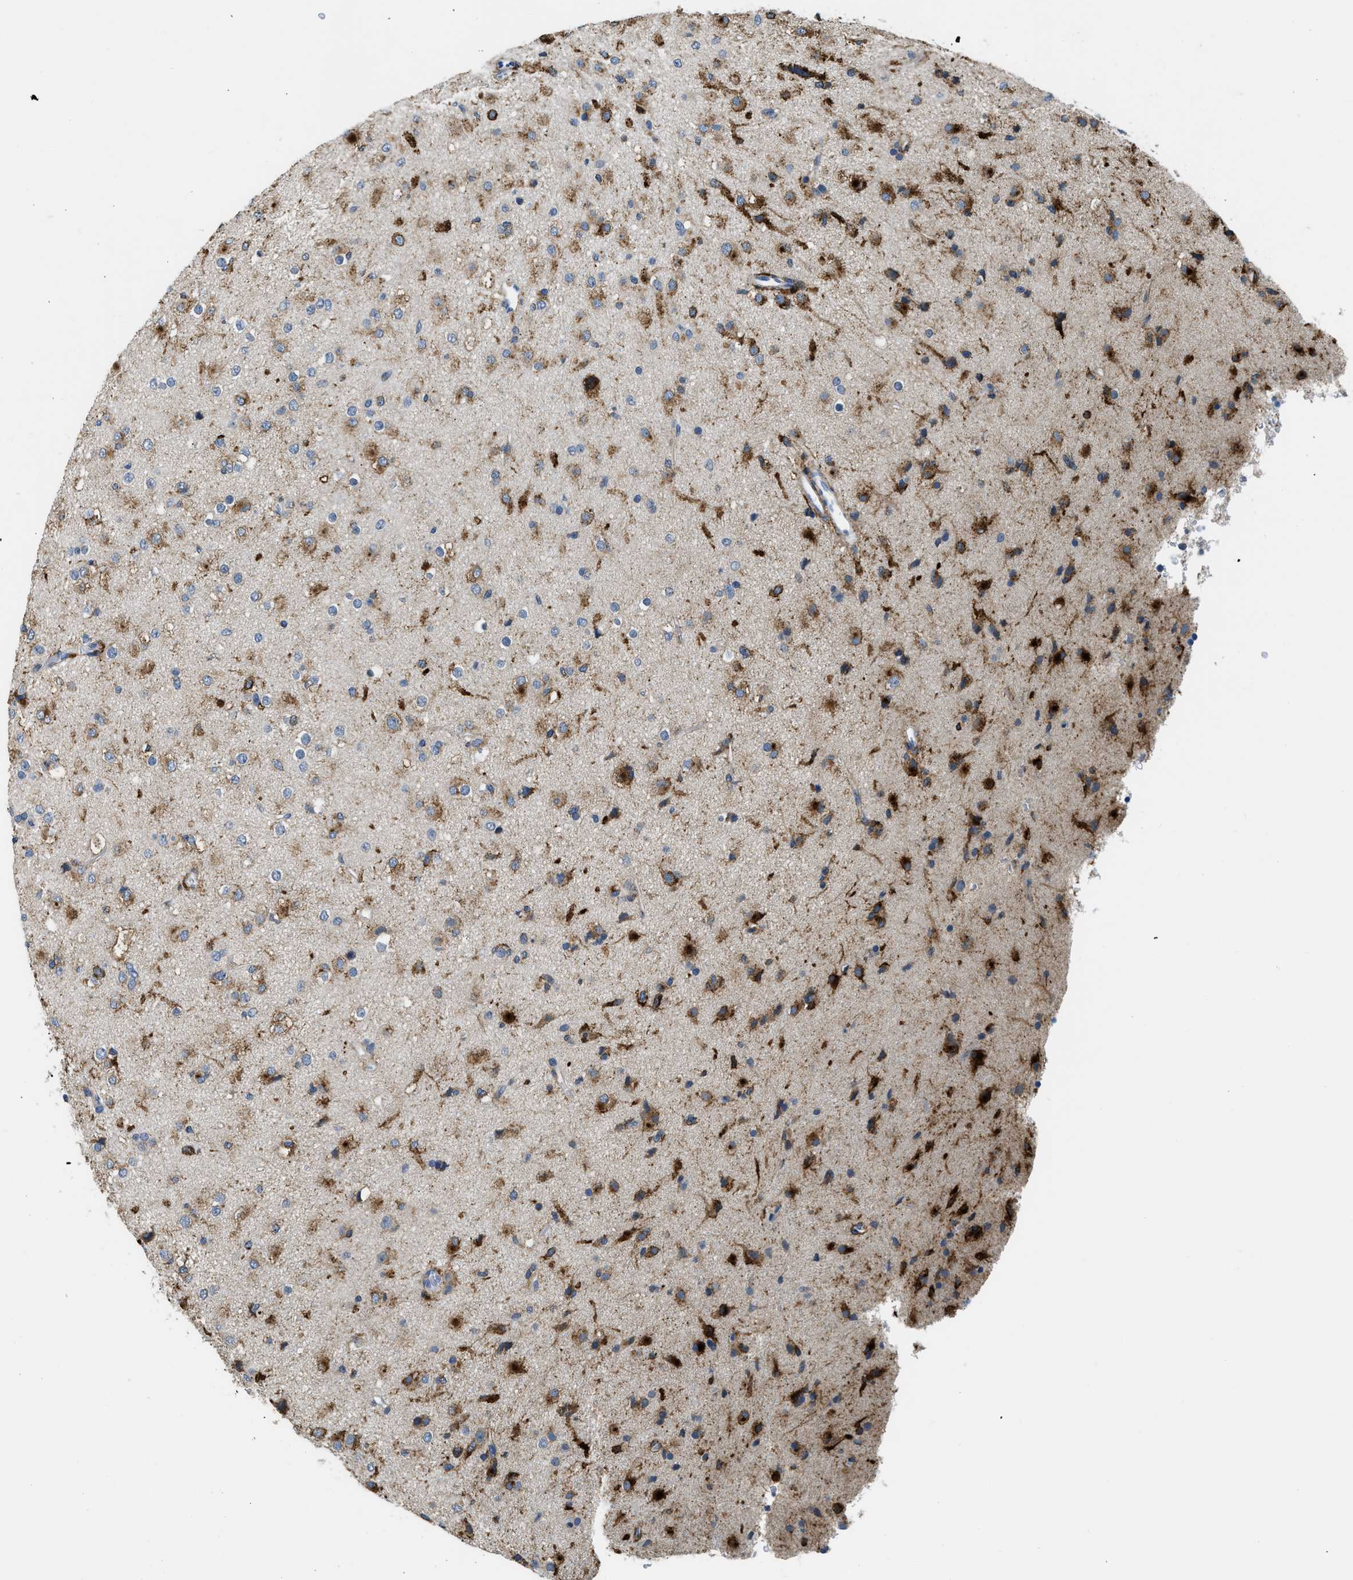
{"staining": {"intensity": "strong", "quantity": "25%-75%", "location": "cytoplasmic/membranous"}, "tissue": "glioma", "cell_type": "Tumor cells", "image_type": "cancer", "snomed": [{"axis": "morphology", "description": "Glioma, malignant, Low grade"}, {"axis": "topography", "description": "Brain"}], "caption": "Strong cytoplasmic/membranous staining is present in about 25%-75% of tumor cells in malignant glioma (low-grade). (Stains: DAB (3,3'-diaminobenzidine) in brown, nuclei in blue, Microscopy: brightfield microscopy at high magnification).", "gene": "LRP1", "patient": {"sex": "male", "age": 65}}